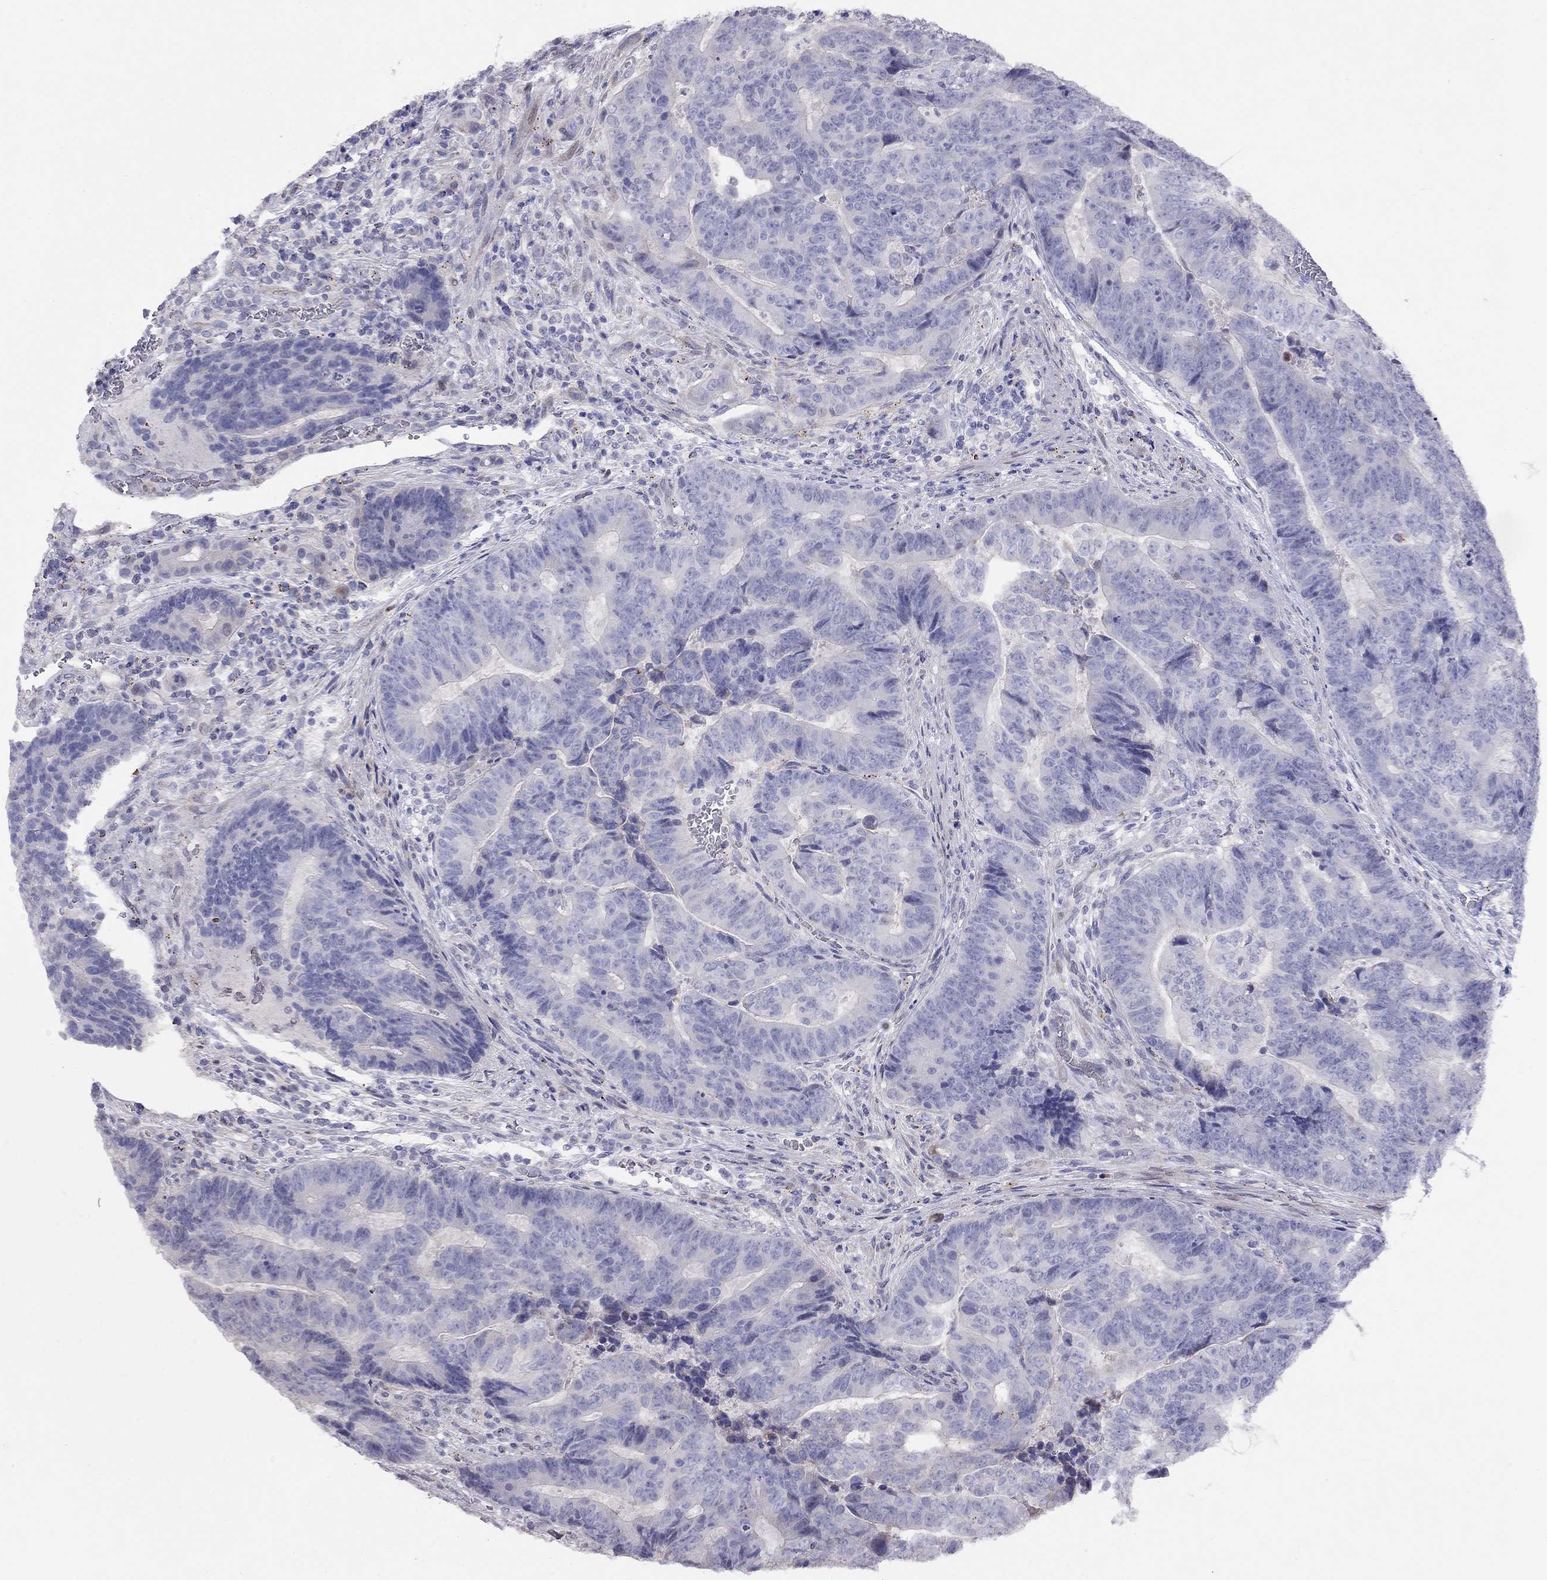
{"staining": {"intensity": "negative", "quantity": "none", "location": "none"}, "tissue": "colorectal cancer", "cell_type": "Tumor cells", "image_type": "cancer", "snomed": [{"axis": "morphology", "description": "Adenocarcinoma, NOS"}, {"axis": "topography", "description": "Colon"}], "caption": "Tumor cells show no significant expression in adenocarcinoma (colorectal). (DAB immunohistochemistry (IHC) visualized using brightfield microscopy, high magnification).", "gene": "MAGEB4", "patient": {"sex": "female", "age": 48}}